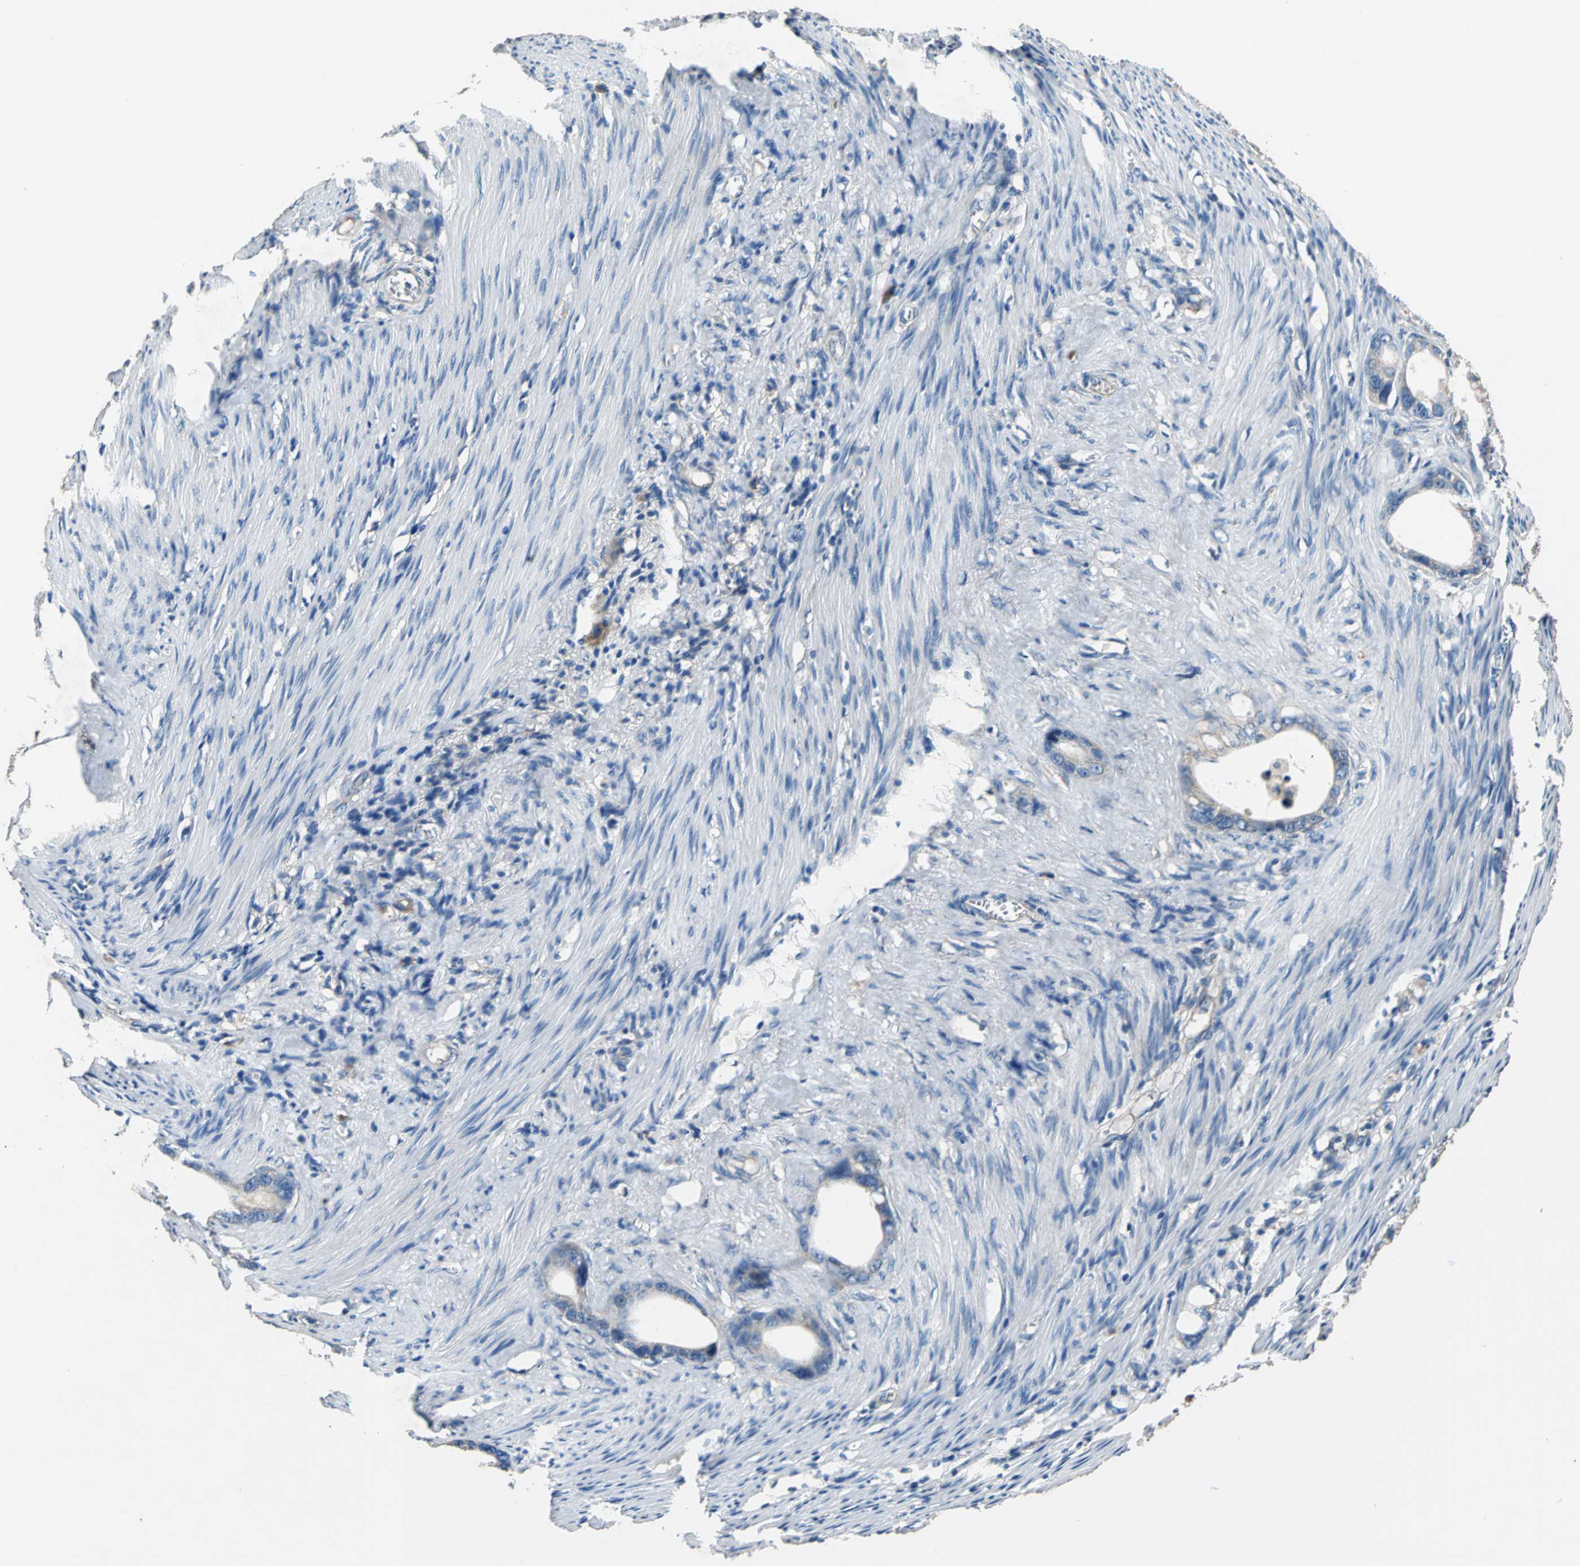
{"staining": {"intensity": "weak", "quantity": ">75%", "location": "cytoplasmic/membranous"}, "tissue": "stomach cancer", "cell_type": "Tumor cells", "image_type": "cancer", "snomed": [{"axis": "morphology", "description": "Adenocarcinoma, NOS"}, {"axis": "topography", "description": "Stomach"}], "caption": "Tumor cells demonstrate low levels of weak cytoplasmic/membranous expression in about >75% of cells in adenocarcinoma (stomach).", "gene": "HEPH", "patient": {"sex": "female", "age": 75}}